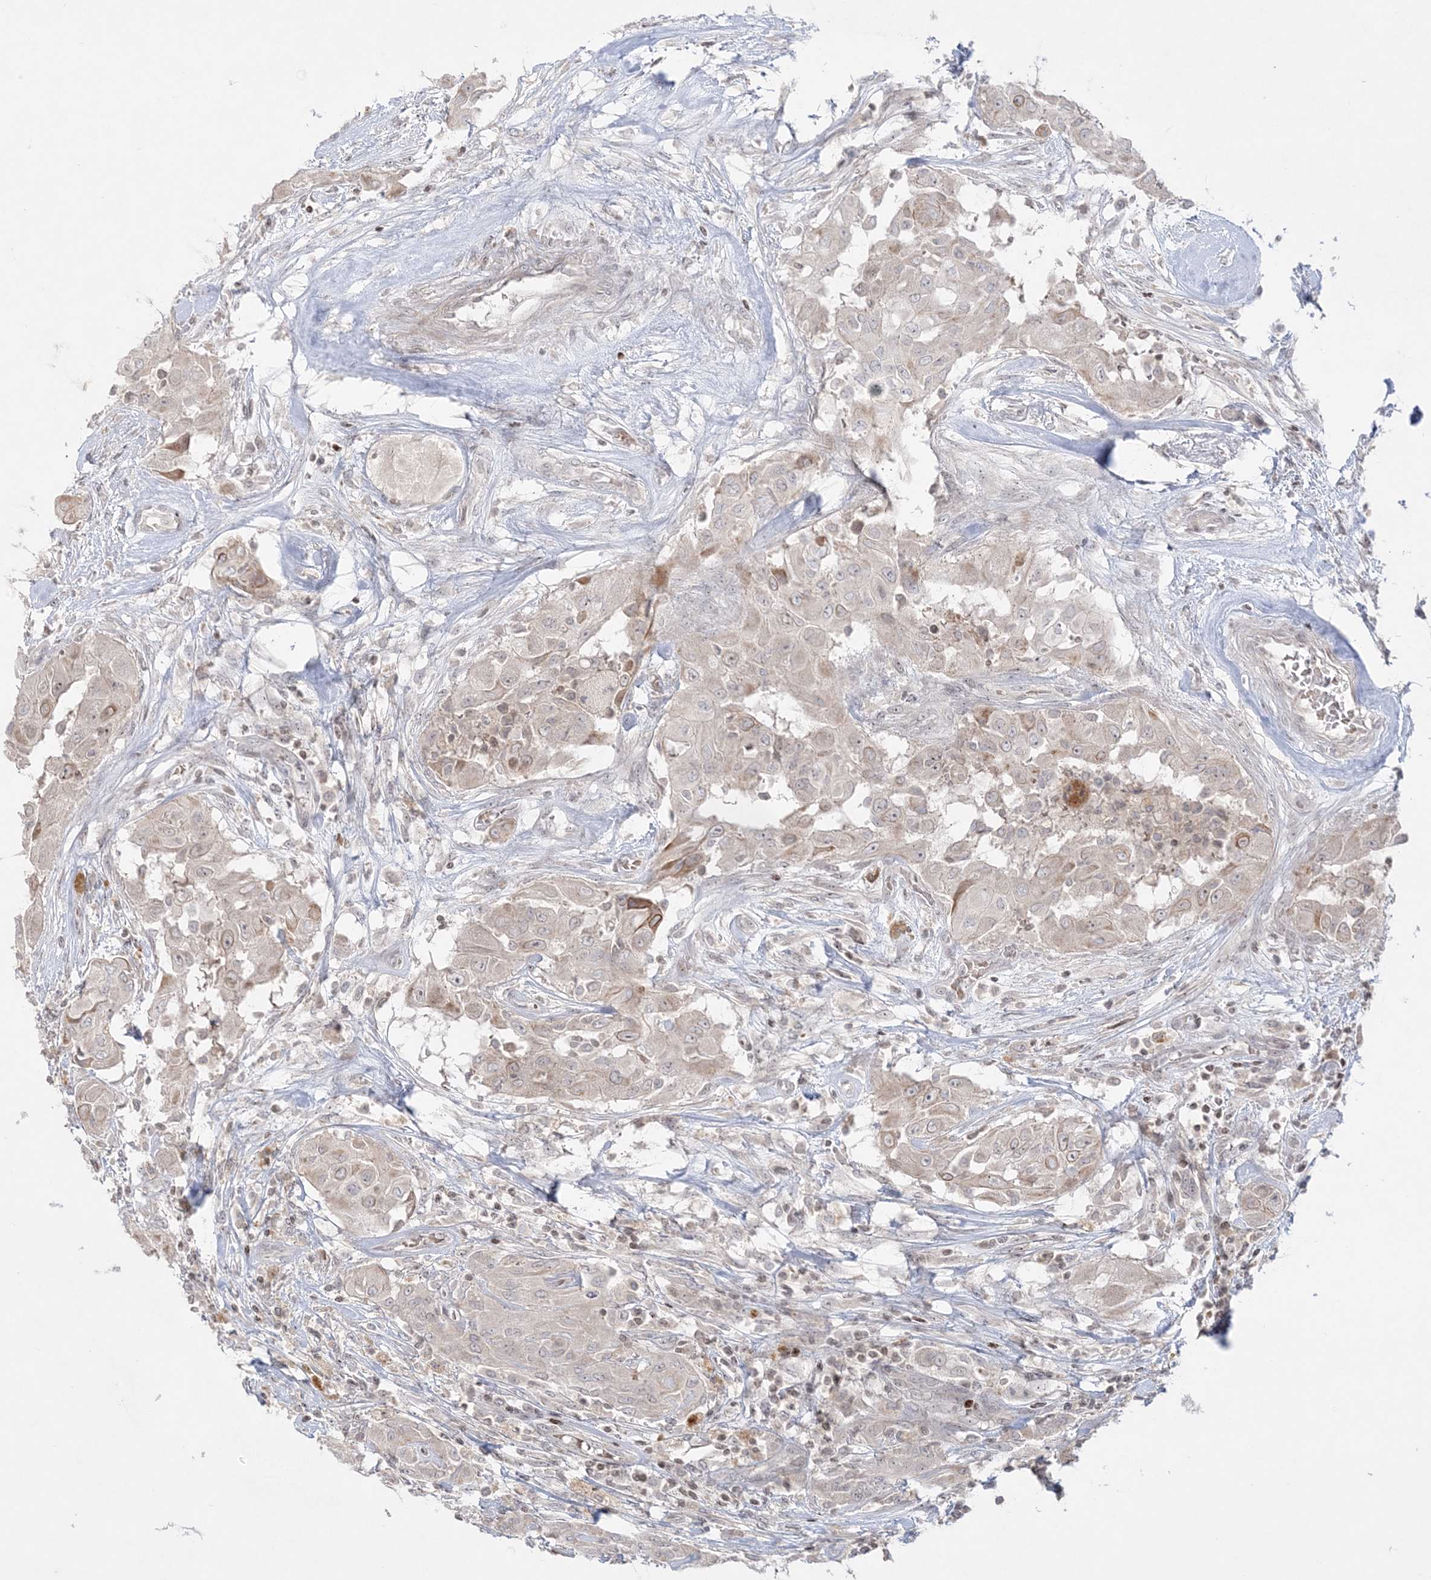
{"staining": {"intensity": "weak", "quantity": "<25%", "location": "cytoplasmic/membranous"}, "tissue": "thyroid cancer", "cell_type": "Tumor cells", "image_type": "cancer", "snomed": [{"axis": "morphology", "description": "Papillary adenocarcinoma, NOS"}, {"axis": "topography", "description": "Thyroid gland"}], "caption": "DAB (3,3'-diaminobenzidine) immunohistochemical staining of human thyroid papillary adenocarcinoma reveals no significant staining in tumor cells.", "gene": "SH3BP4", "patient": {"sex": "female", "age": 59}}